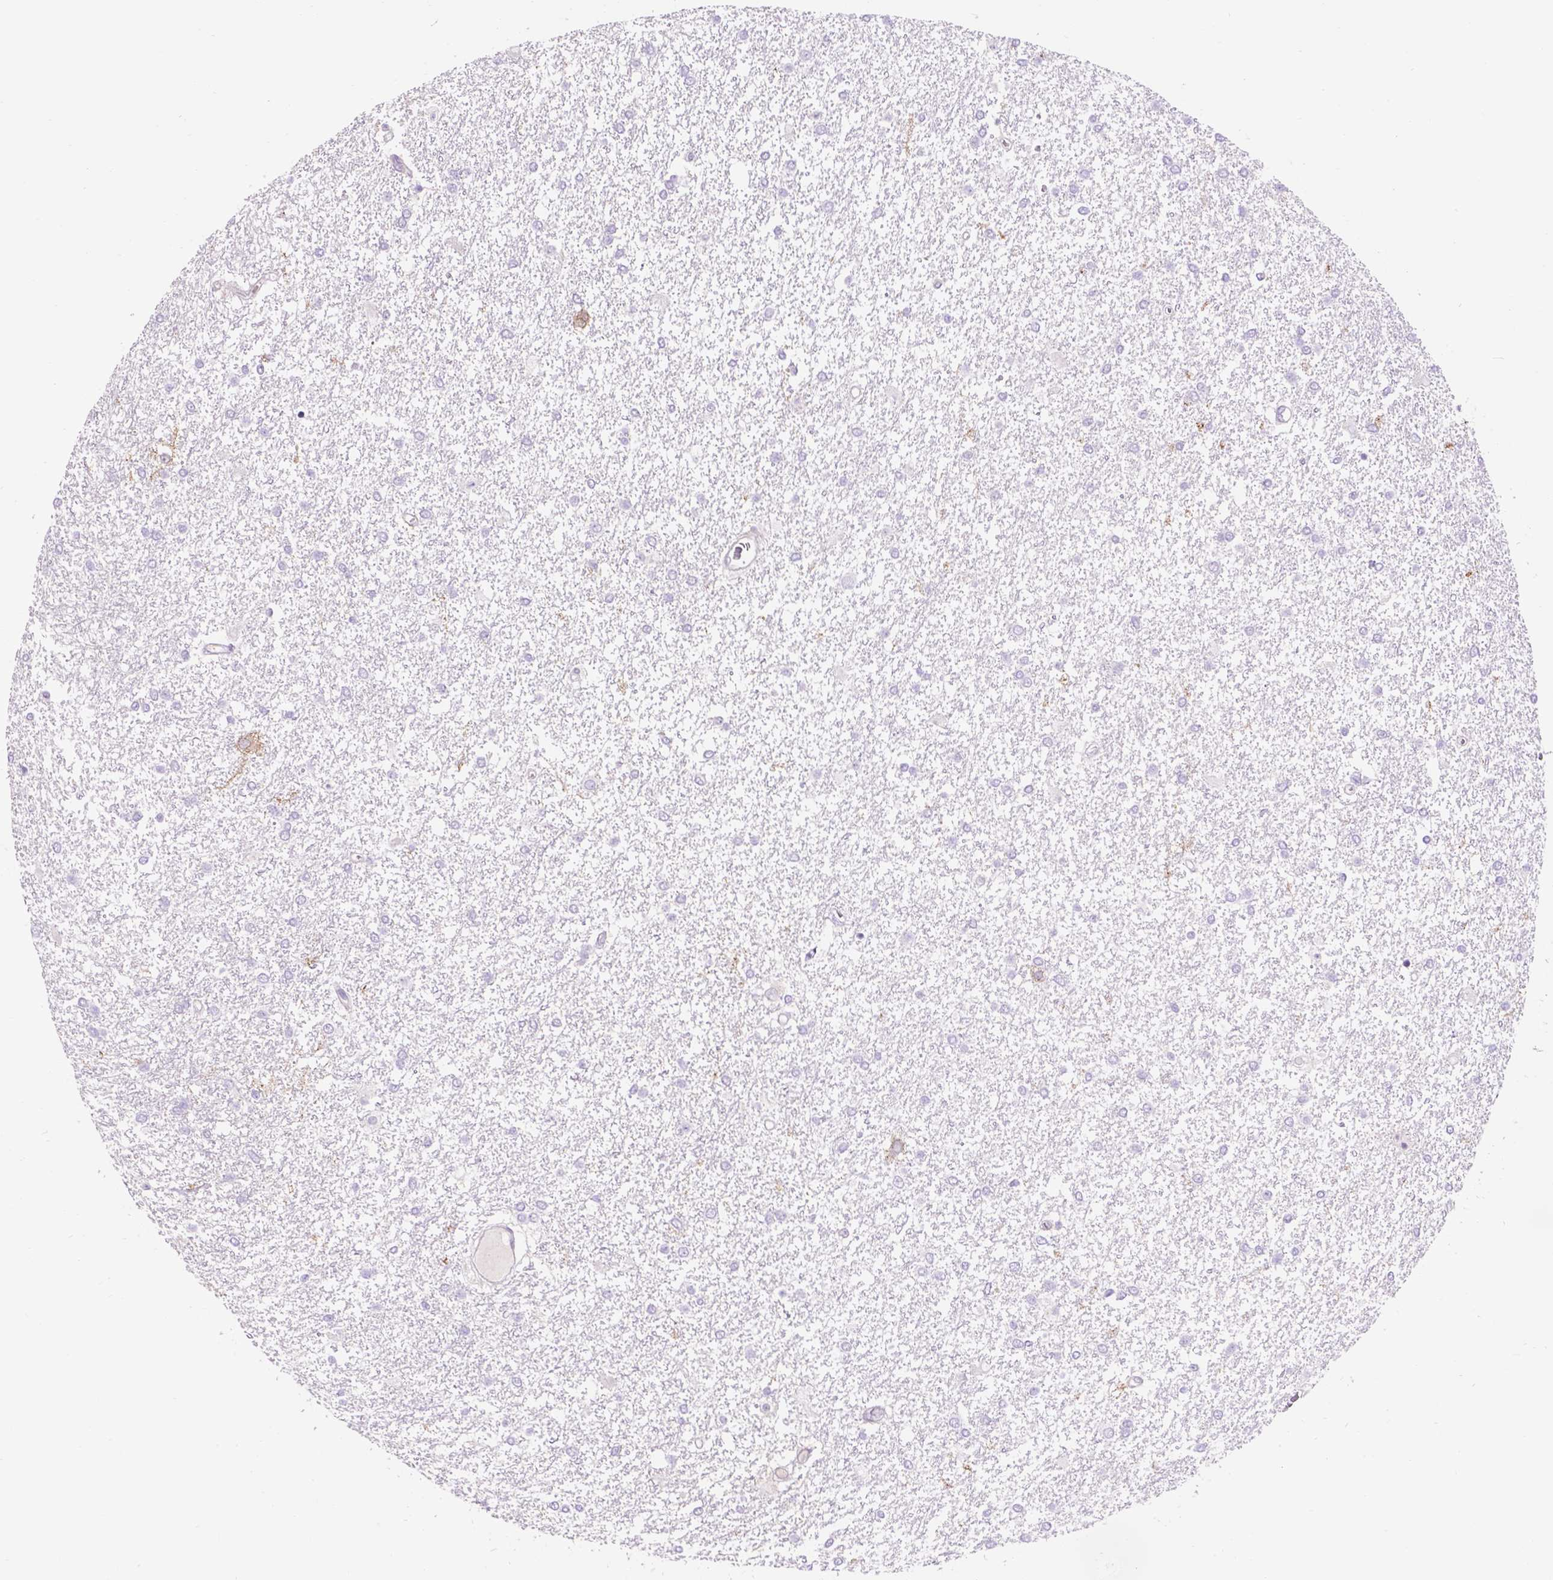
{"staining": {"intensity": "negative", "quantity": "none", "location": "none"}, "tissue": "glioma", "cell_type": "Tumor cells", "image_type": "cancer", "snomed": [{"axis": "morphology", "description": "Glioma, malignant, High grade"}, {"axis": "topography", "description": "Brain"}], "caption": "DAB immunohistochemical staining of human glioma reveals no significant staining in tumor cells.", "gene": "EGFR", "patient": {"sex": "female", "age": 61}}